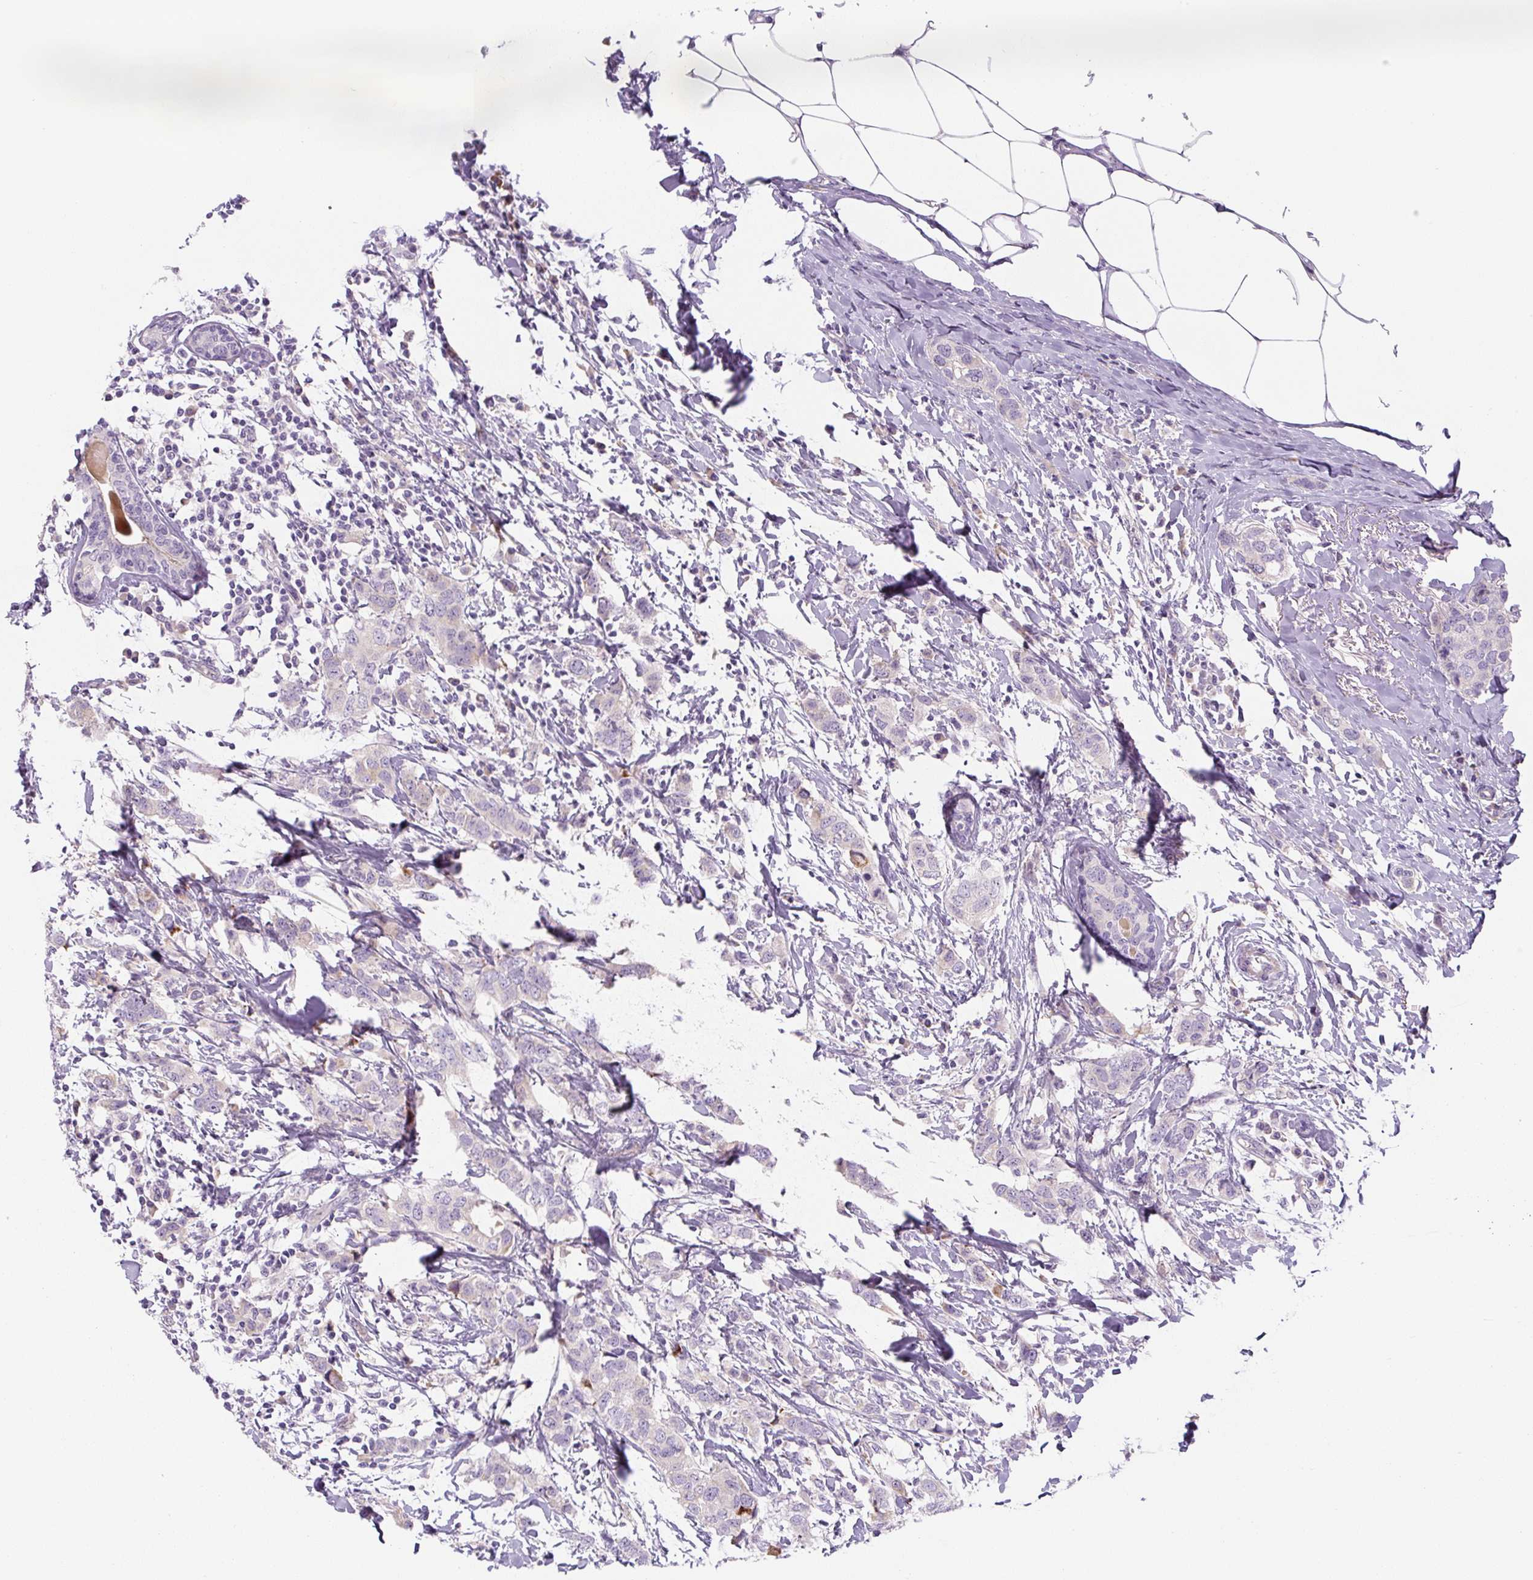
{"staining": {"intensity": "negative", "quantity": "none", "location": "none"}, "tissue": "breast cancer", "cell_type": "Tumor cells", "image_type": "cancer", "snomed": [{"axis": "morphology", "description": "Duct carcinoma"}, {"axis": "topography", "description": "Breast"}], "caption": "A histopathology image of human invasive ductal carcinoma (breast) is negative for staining in tumor cells.", "gene": "DISP3", "patient": {"sex": "female", "age": 50}}